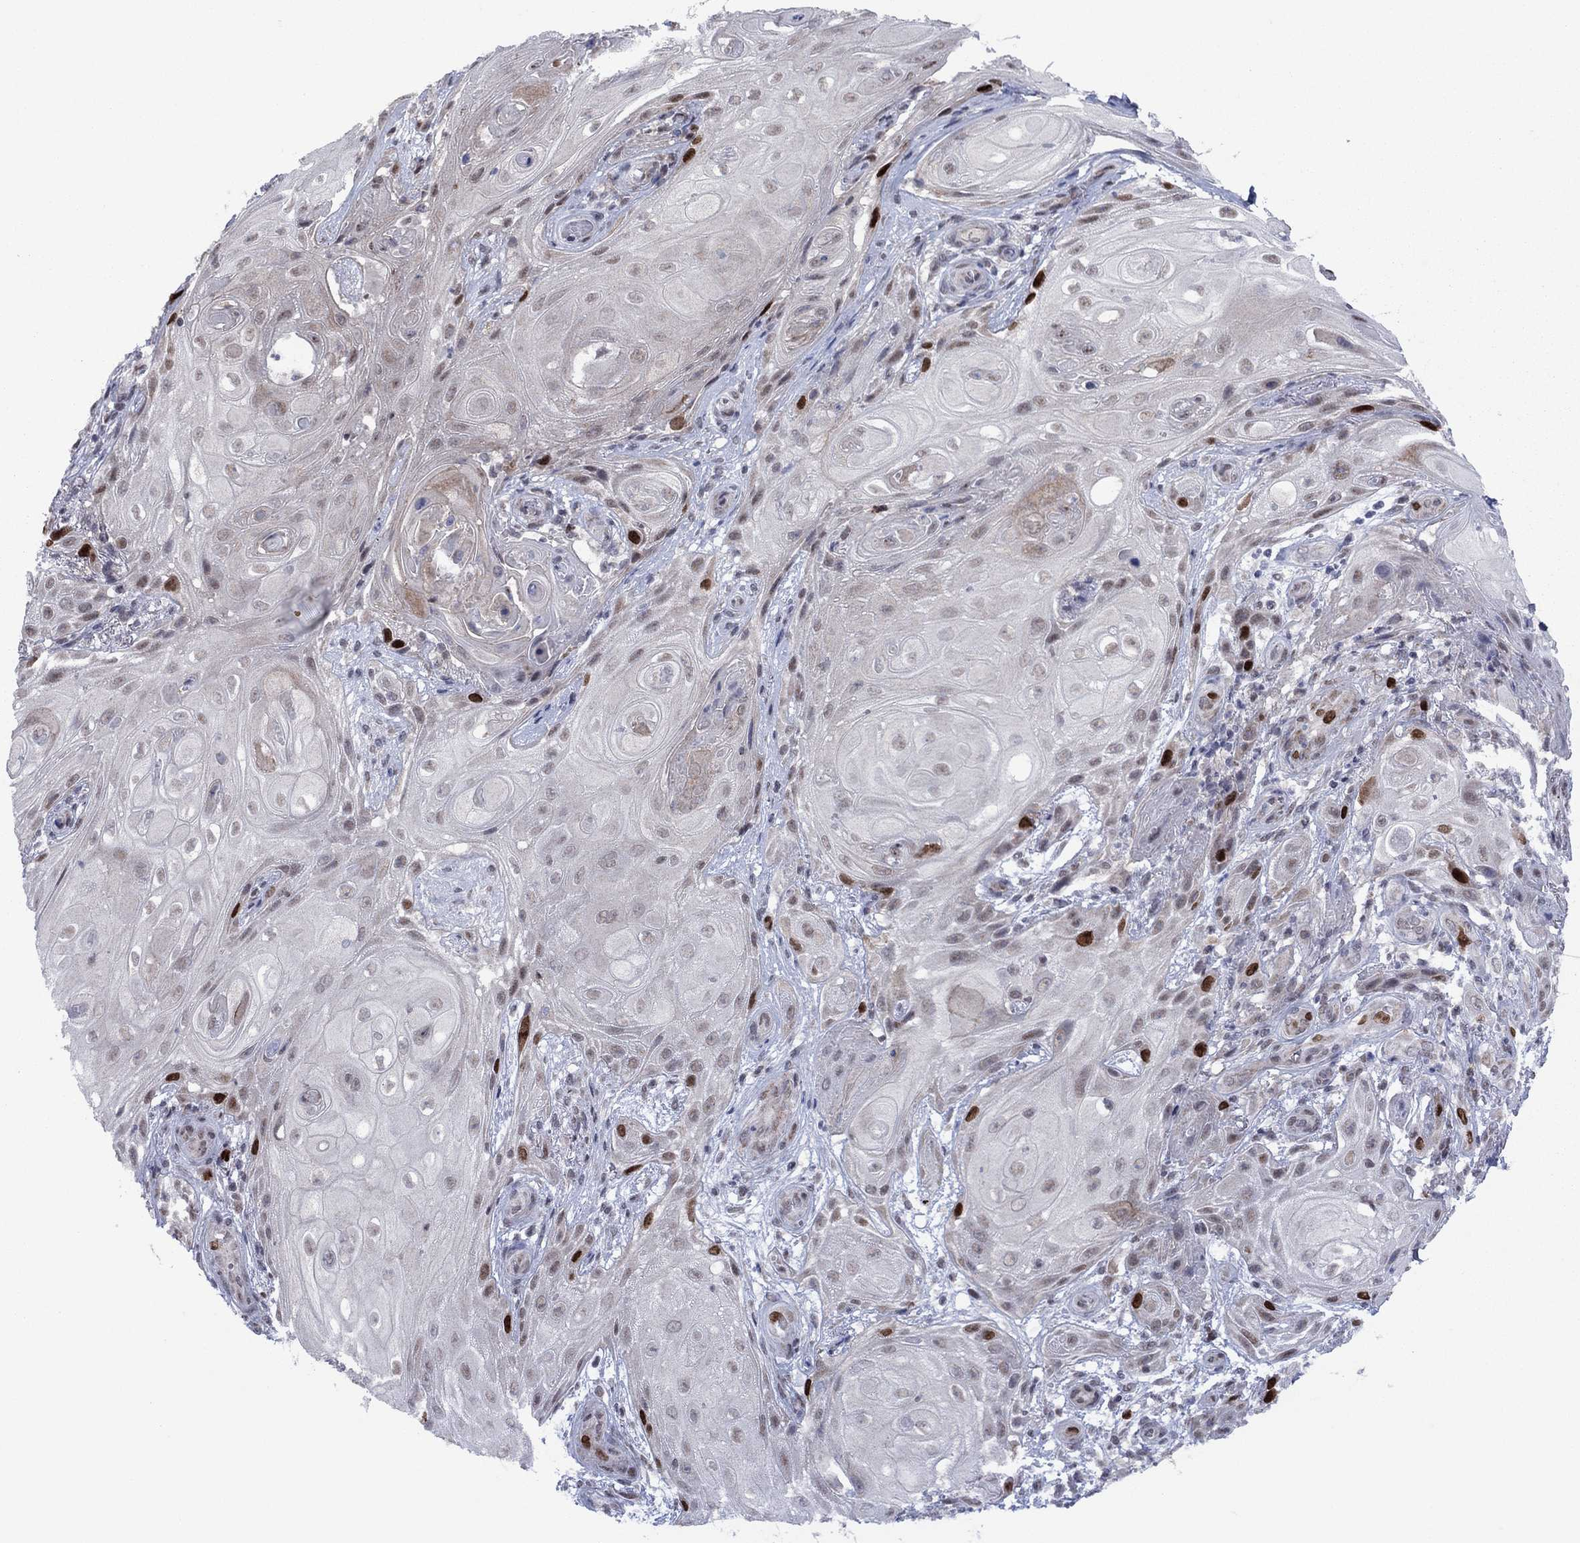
{"staining": {"intensity": "strong", "quantity": "<25%", "location": "nuclear"}, "tissue": "skin cancer", "cell_type": "Tumor cells", "image_type": "cancer", "snomed": [{"axis": "morphology", "description": "Squamous cell carcinoma, NOS"}, {"axis": "topography", "description": "Skin"}], "caption": "About <25% of tumor cells in human skin cancer (squamous cell carcinoma) display strong nuclear protein staining as visualized by brown immunohistochemical staining.", "gene": "CDCA5", "patient": {"sex": "male", "age": 62}}